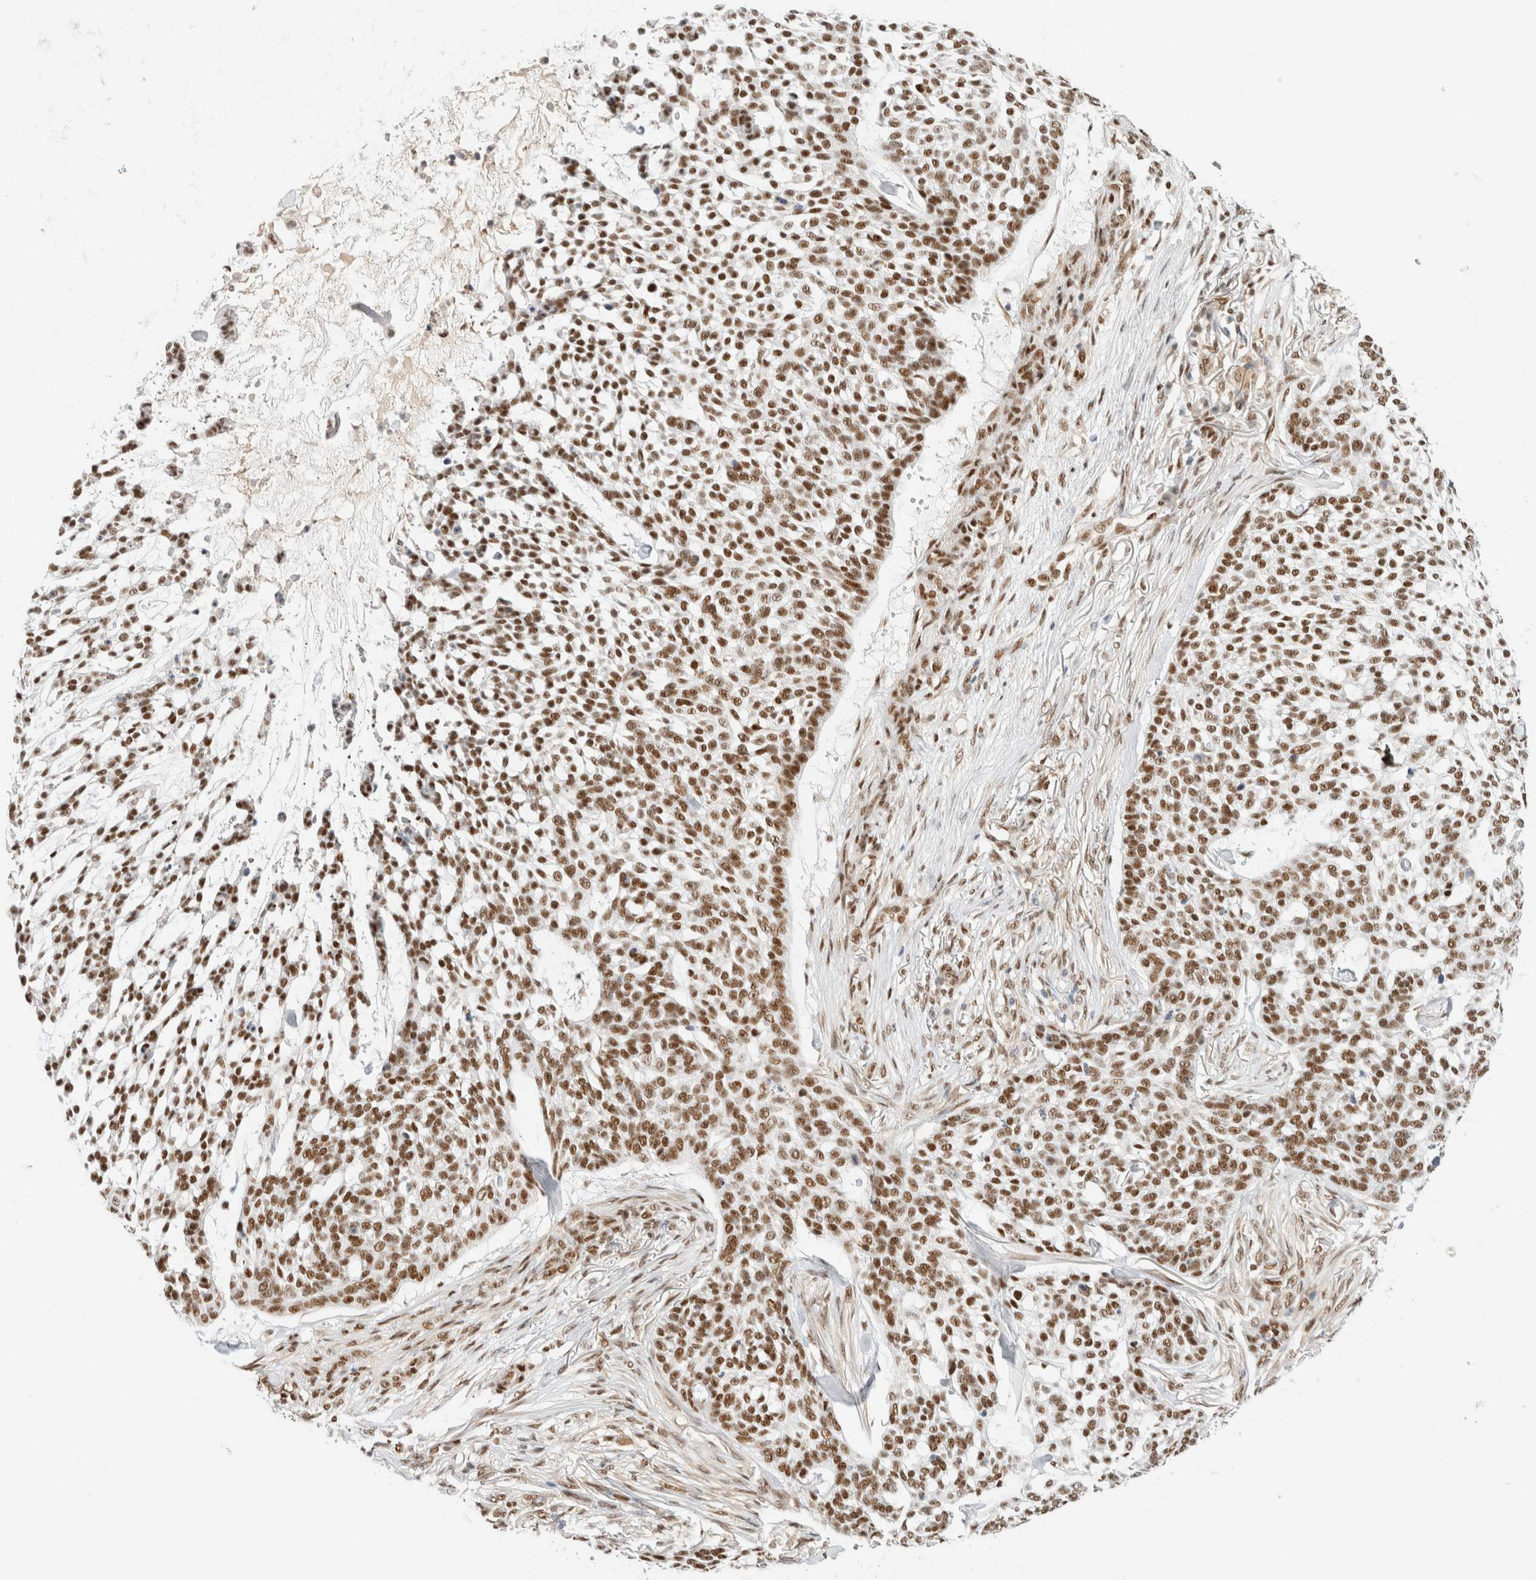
{"staining": {"intensity": "moderate", "quantity": ">75%", "location": "nuclear"}, "tissue": "skin cancer", "cell_type": "Tumor cells", "image_type": "cancer", "snomed": [{"axis": "morphology", "description": "Basal cell carcinoma"}, {"axis": "topography", "description": "Skin"}], "caption": "IHC (DAB) staining of human skin cancer shows moderate nuclear protein staining in about >75% of tumor cells.", "gene": "ZNF768", "patient": {"sex": "female", "age": 64}}